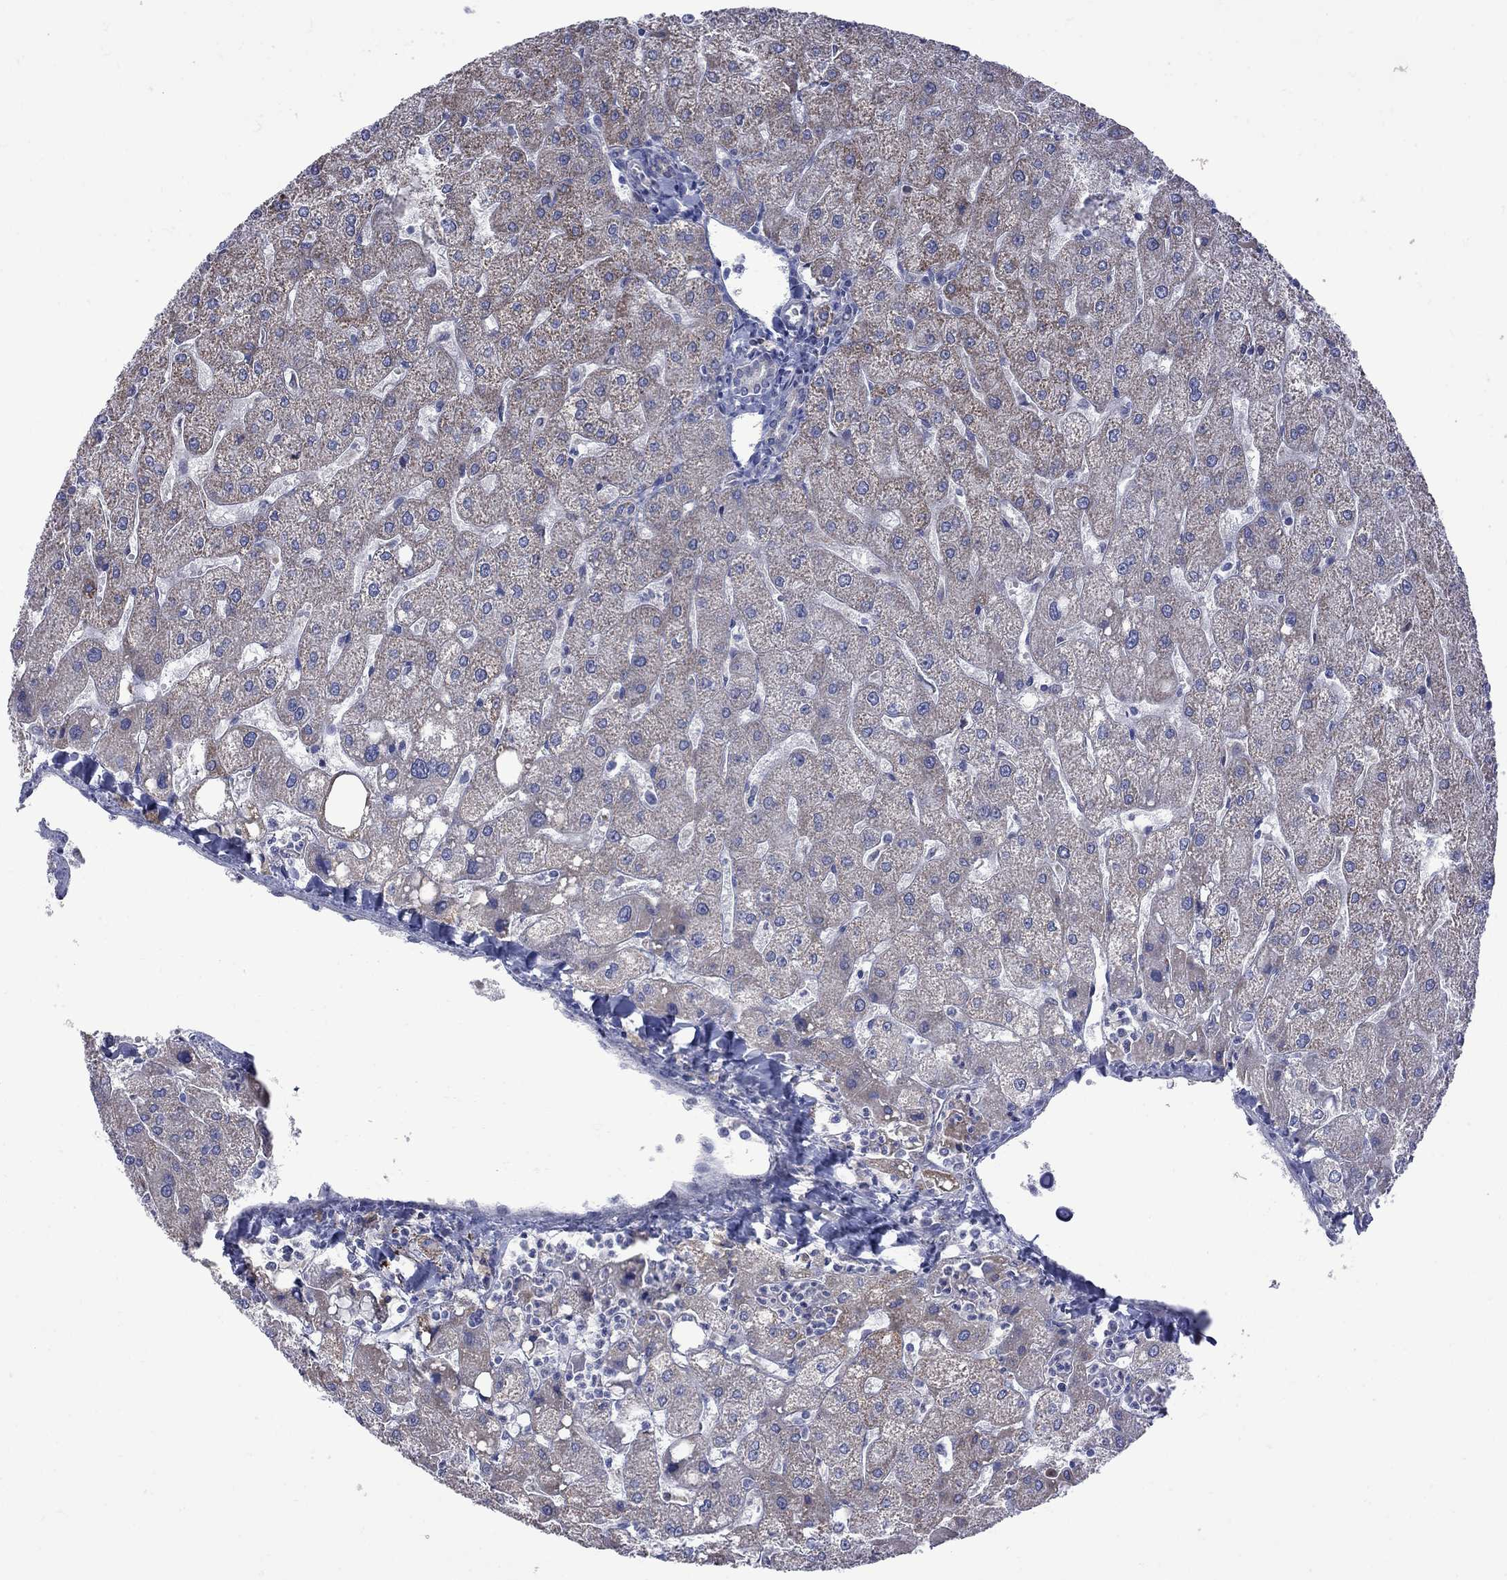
{"staining": {"intensity": "moderate", "quantity": "25%-75%", "location": "cytoplasmic/membranous"}, "tissue": "liver", "cell_type": "Cholangiocytes", "image_type": "normal", "snomed": [{"axis": "morphology", "description": "Normal tissue, NOS"}, {"axis": "topography", "description": "Liver"}], "caption": "An image of liver stained for a protein demonstrates moderate cytoplasmic/membranous brown staining in cholangiocytes.", "gene": "SESTD1", "patient": {"sex": "male", "age": 67}}